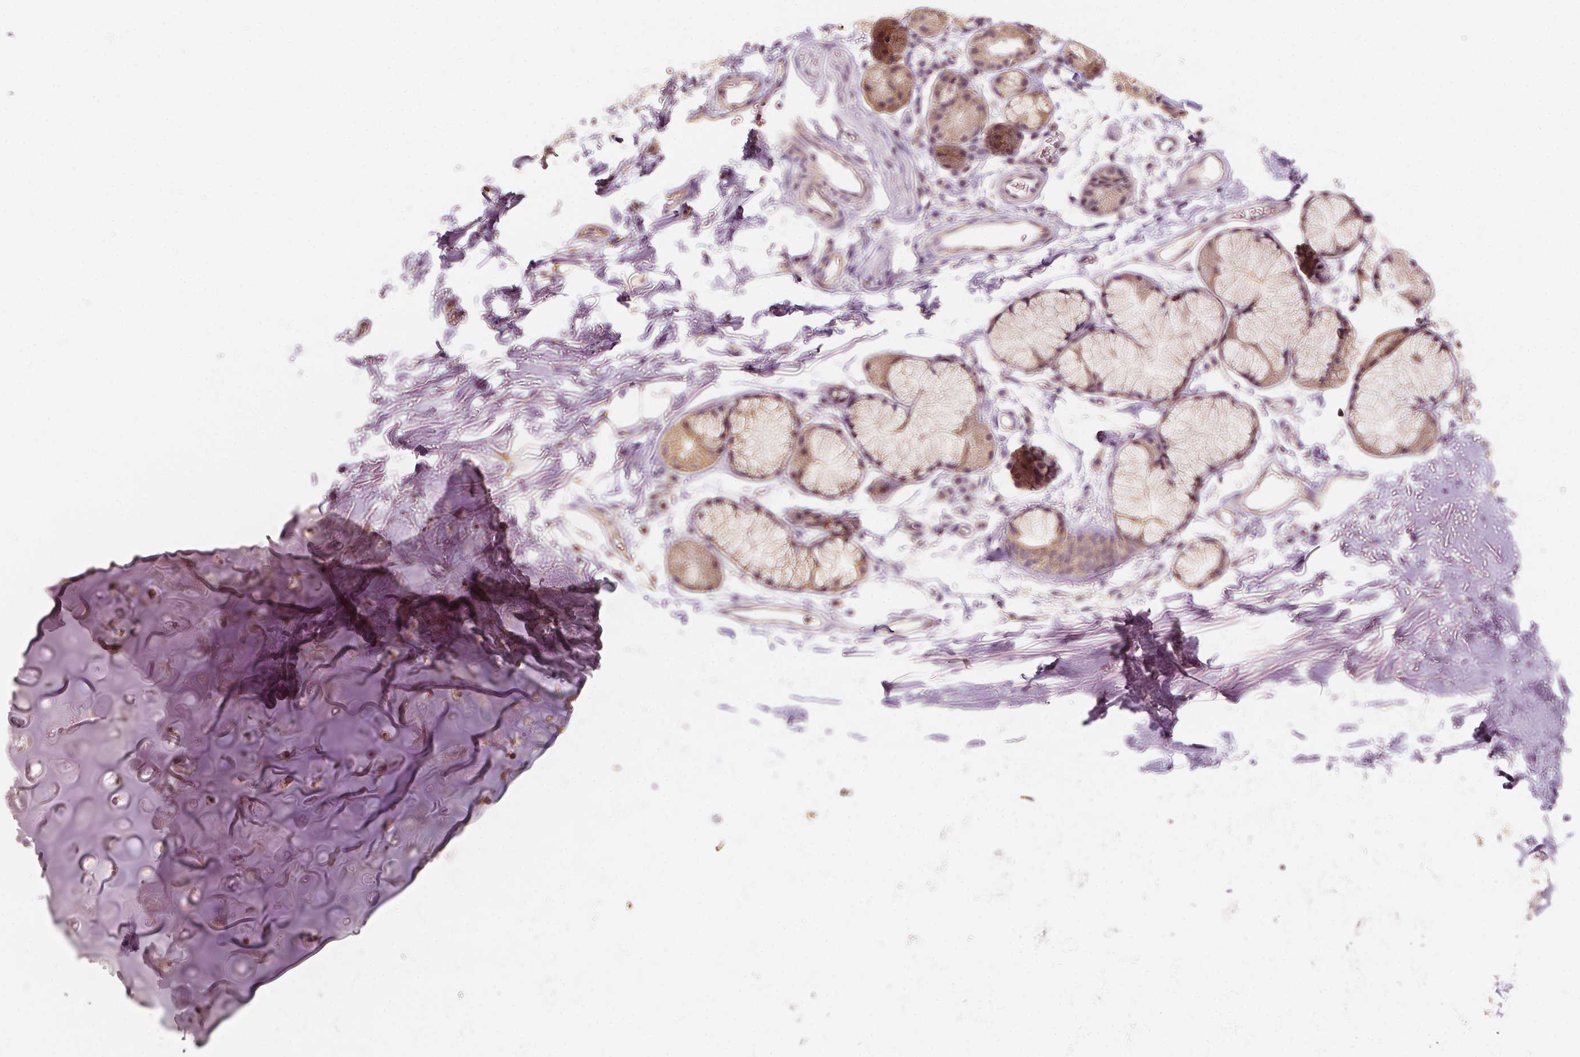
{"staining": {"intensity": "moderate", "quantity": "25%-75%", "location": "cytoplasmic/membranous"}, "tissue": "adipose tissue", "cell_type": "Adipocytes", "image_type": "normal", "snomed": [{"axis": "morphology", "description": "Normal tissue, NOS"}, {"axis": "topography", "description": "Cartilage tissue"}, {"axis": "topography", "description": "Bronchus"}], "caption": "Protein analysis of benign adipose tissue exhibits moderate cytoplasmic/membranous expression in approximately 25%-75% of adipocytes. The staining is performed using DAB (3,3'-diaminobenzidine) brown chromogen to label protein expression. The nuclei are counter-stained blue using hematoxylin.", "gene": "SHPK", "patient": {"sex": "female", "age": 79}}